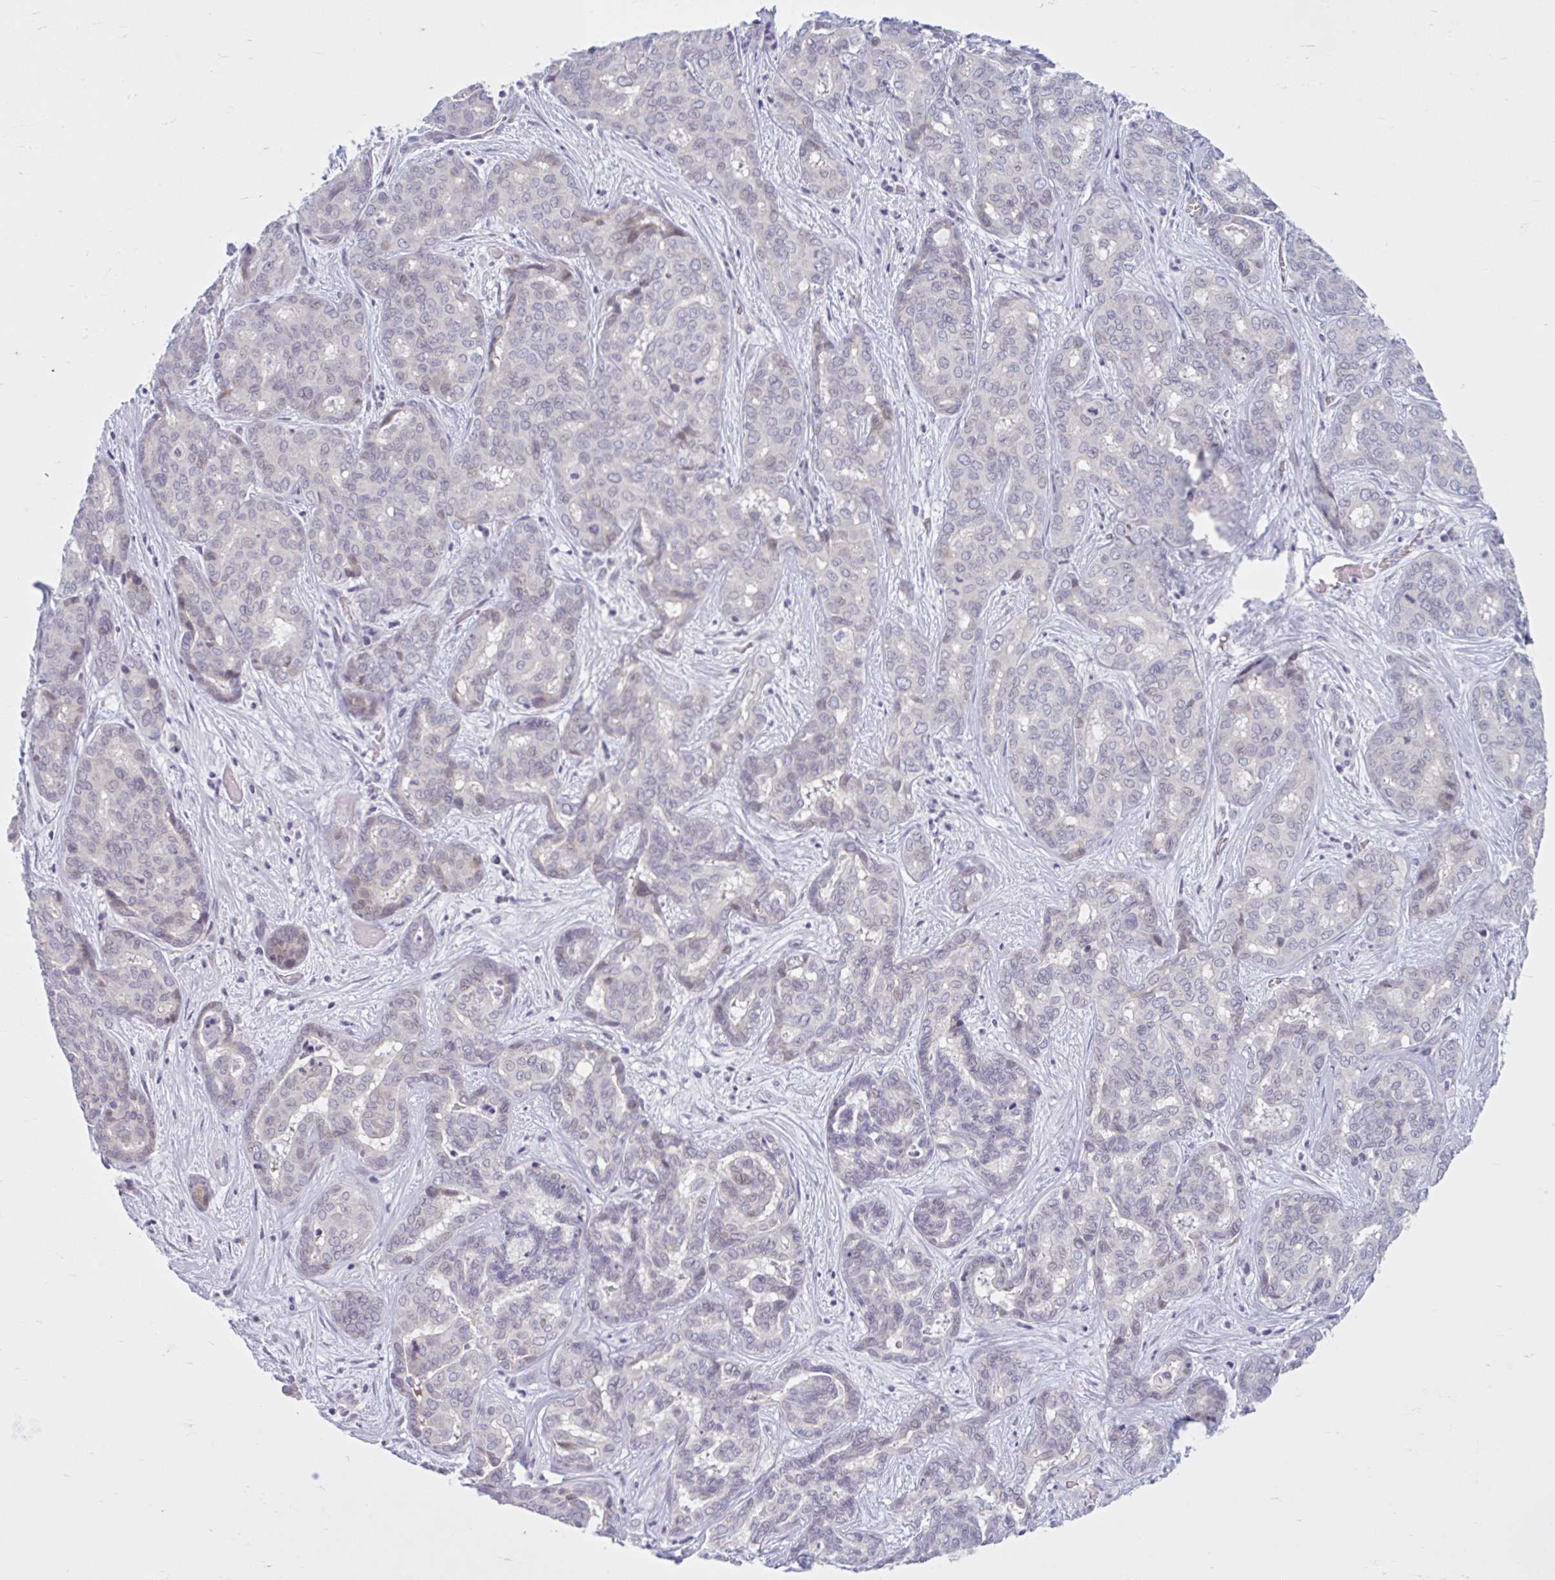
{"staining": {"intensity": "negative", "quantity": "none", "location": "none"}, "tissue": "liver cancer", "cell_type": "Tumor cells", "image_type": "cancer", "snomed": [{"axis": "morphology", "description": "Cholangiocarcinoma"}, {"axis": "topography", "description": "Liver"}], "caption": "The image demonstrates no significant expression in tumor cells of cholangiocarcinoma (liver).", "gene": "FAM153A", "patient": {"sex": "female", "age": 64}}